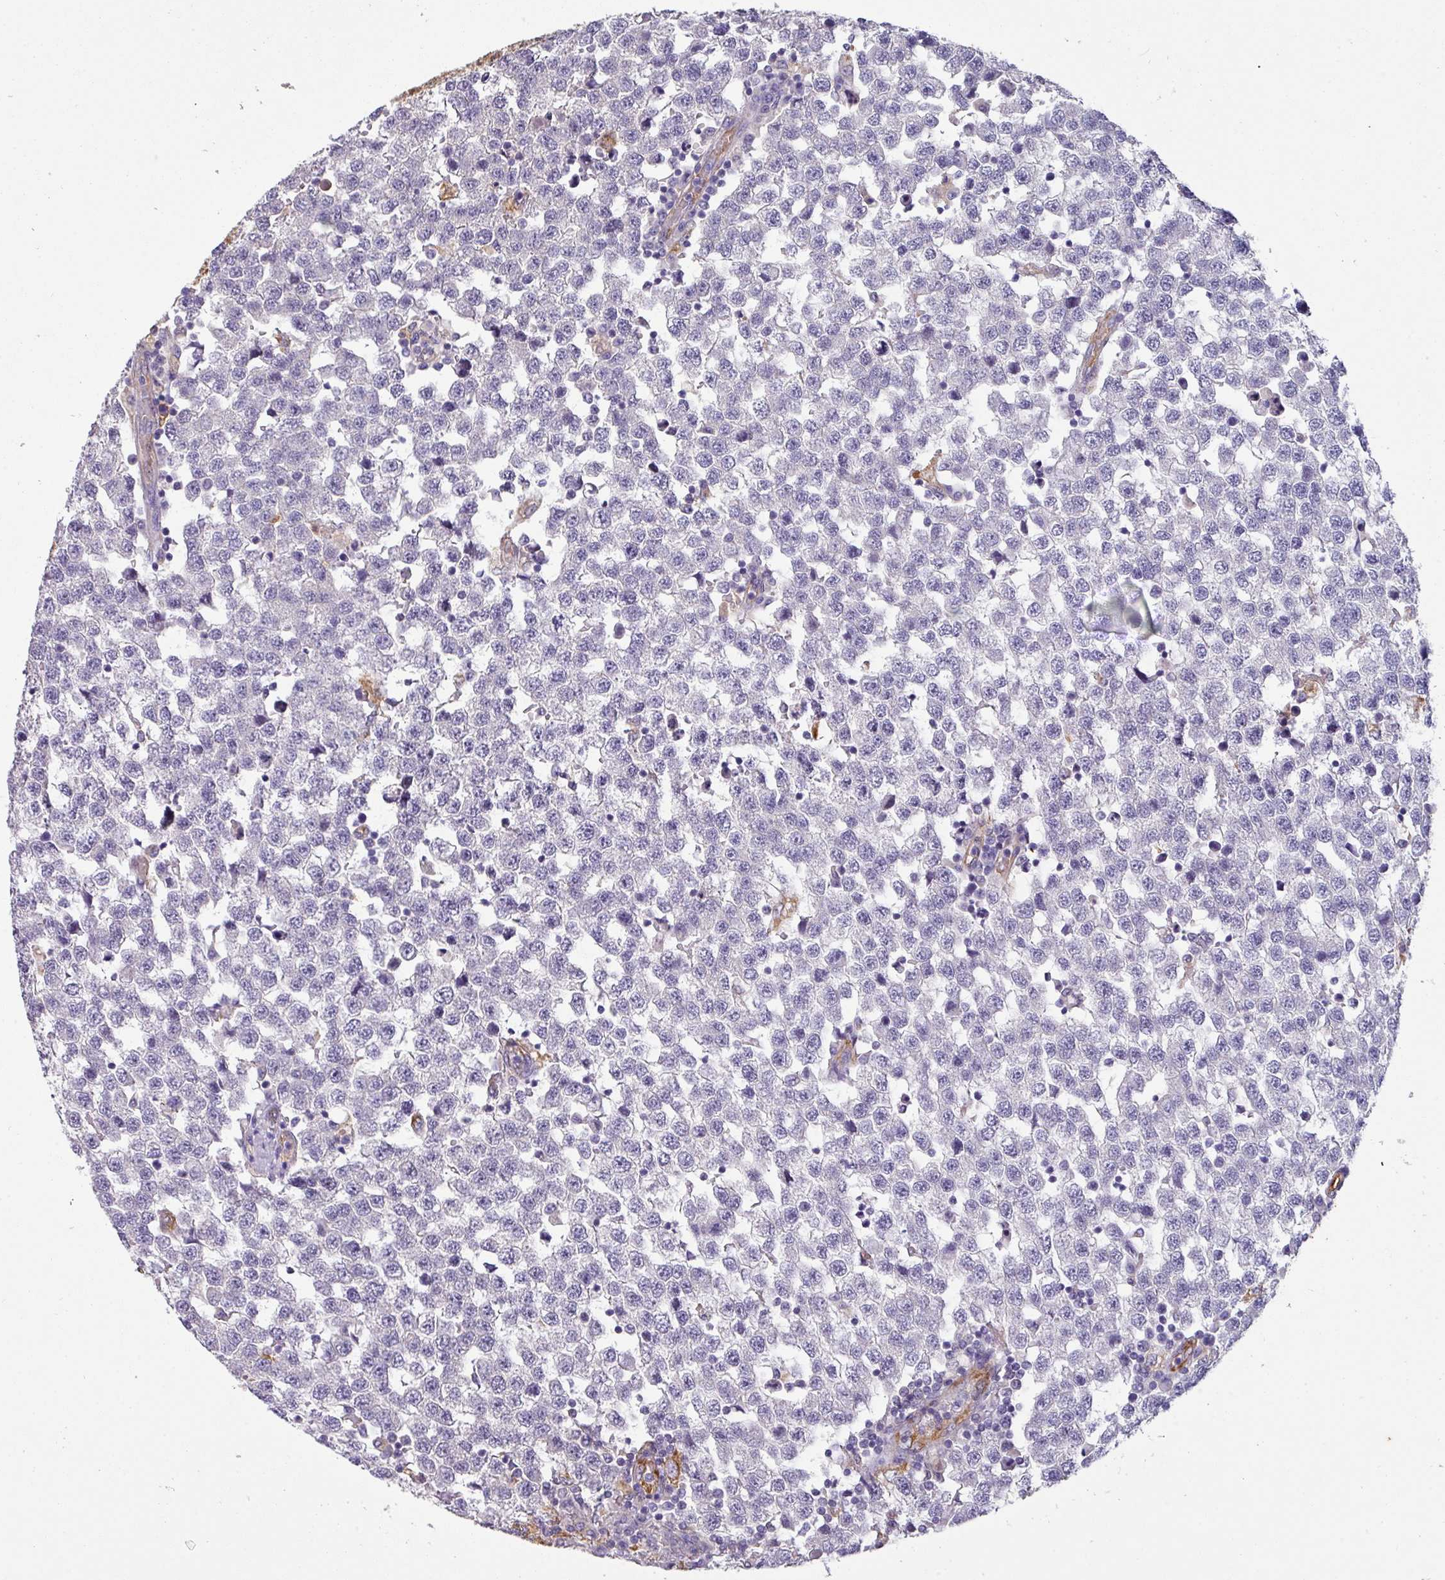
{"staining": {"intensity": "negative", "quantity": "none", "location": "none"}, "tissue": "testis cancer", "cell_type": "Tumor cells", "image_type": "cancer", "snomed": [{"axis": "morphology", "description": "Seminoma, NOS"}, {"axis": "topography", "description": "Testis"}], "caption": "A high-resolution micrograph shows immunohistochemistry (IHC) staining of seminoma (testis), which demonstrates no significant positivity in tumor cells.", "gene": "ZNF280C", "patient": {"sex": "male", "age": 34}}